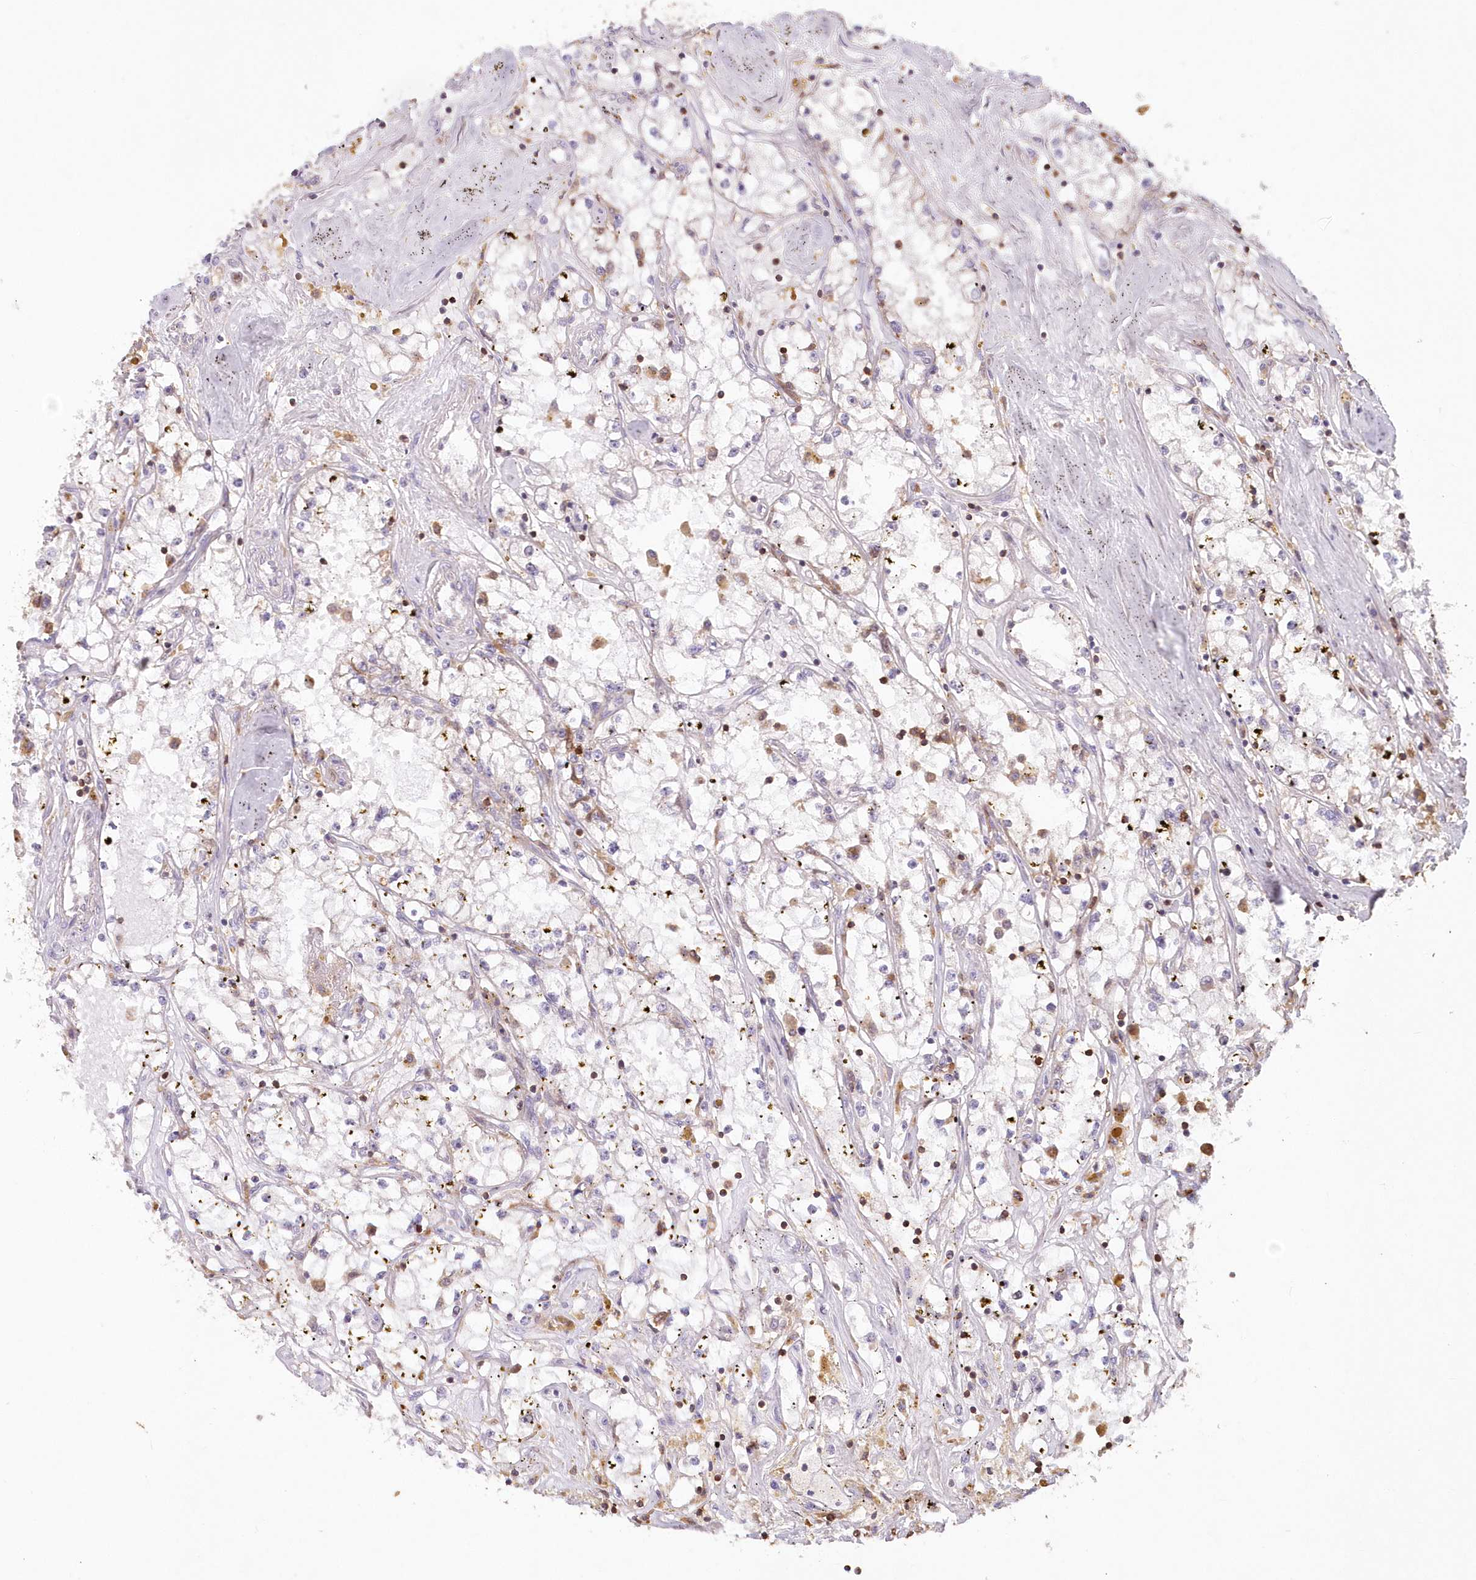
{"staining": {"intensity": "negative", "quantity": "none", "location": "none"}, "tissue": "renal cancer", "cell_type": "Tumor cells", "image_type": "cancer", "snomed": [{"axis": "morphology", "description": "Adenocarcinoma, NOS"}, {"axis": "topography", "description": "Kidney"}], "caption": "Tumor cells are negative for protein expression in human renal cancer (adenocarcinoma). (Immunohistochemistry, brightfield microscopy, high magnification).", "gene": "SNED1", "patient": {"sex": "male", "age": 56}}